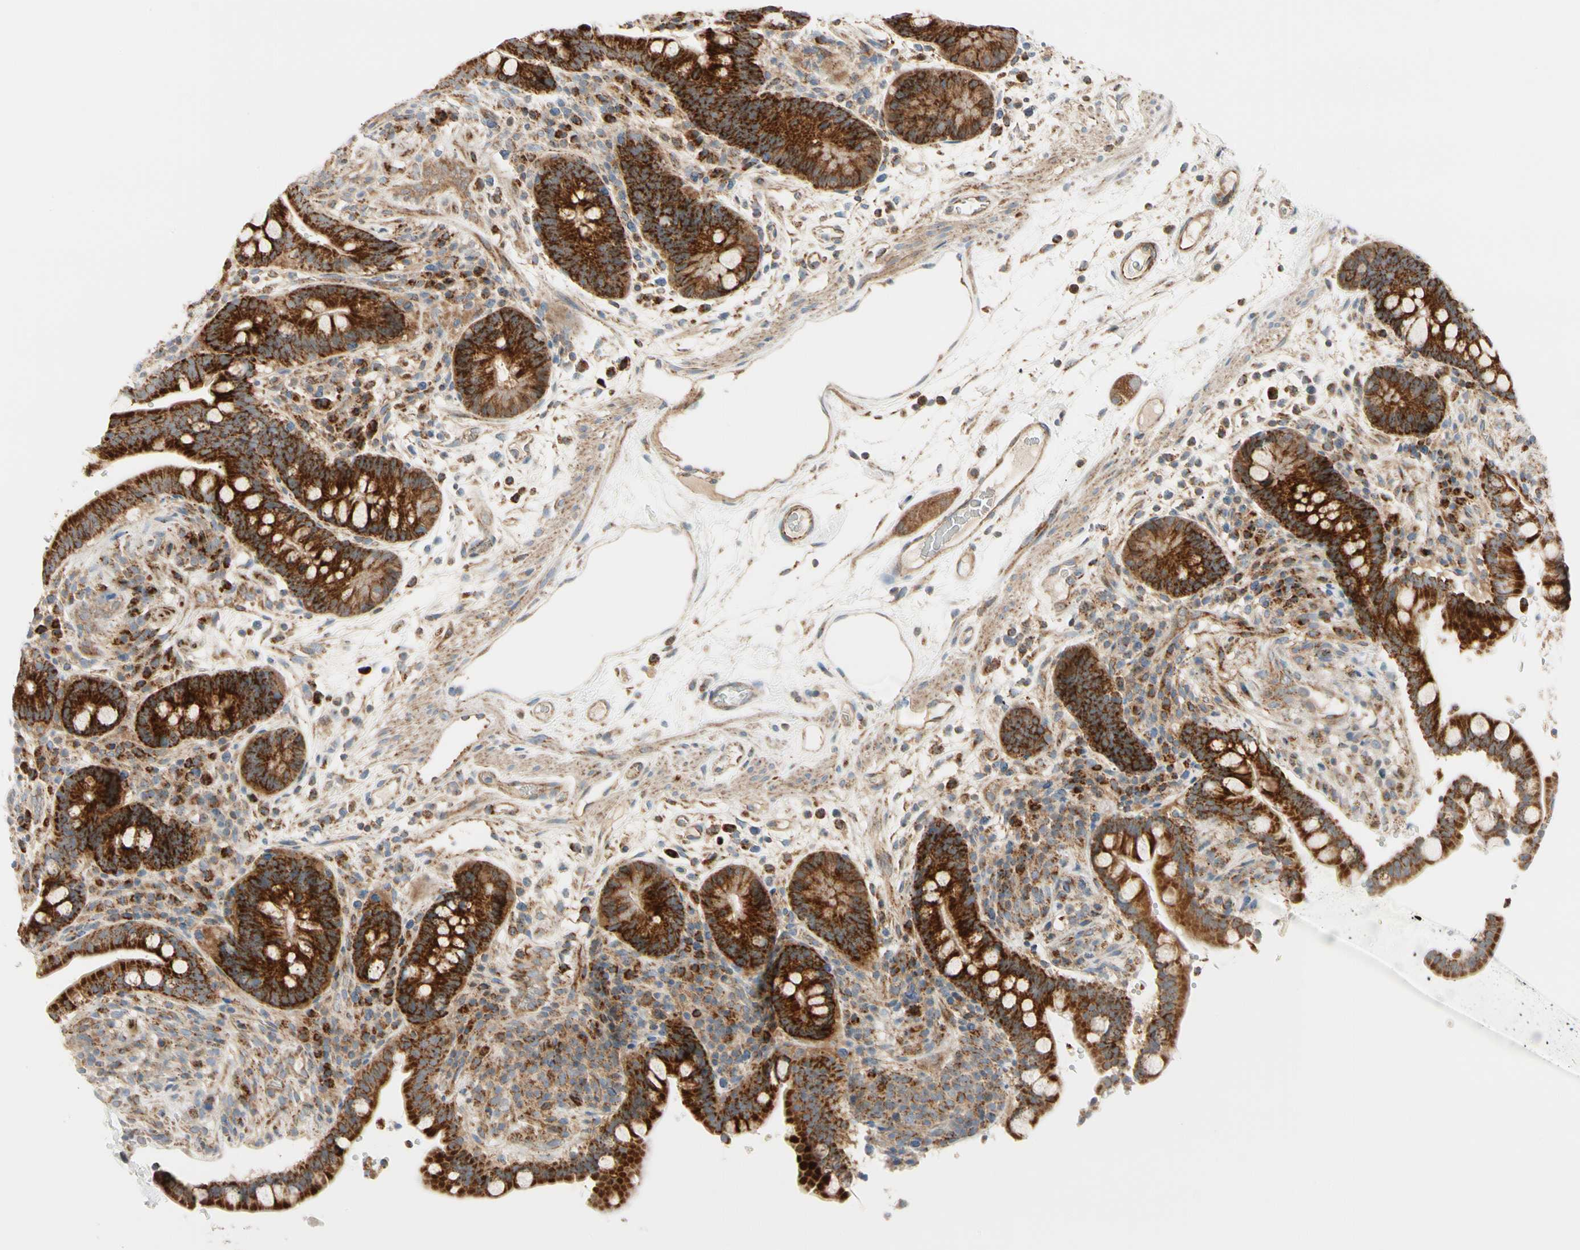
{"staining": {"intensity": "strong", "quantity": ">75%", "location": "cytoplasmic/membranous"}, "tissue": "colon", "cell_type": "Endothelial cells", "image_type": "normal", "snomed": [{"axis": "morphology", "description": "Normal tissue, NOS"}, {"axis": "topography", "description": "Colon"}], "caption": "Immunohistochemistry (IHC) photomicrograph of normal colon stained for a protein (brown), which shows high levels of strong cytoplasmic/membranous positivity in about >75% of endothelial cells.", "gene": "TBC1D10A", "patient": {"sex": "male", "age": 73}}